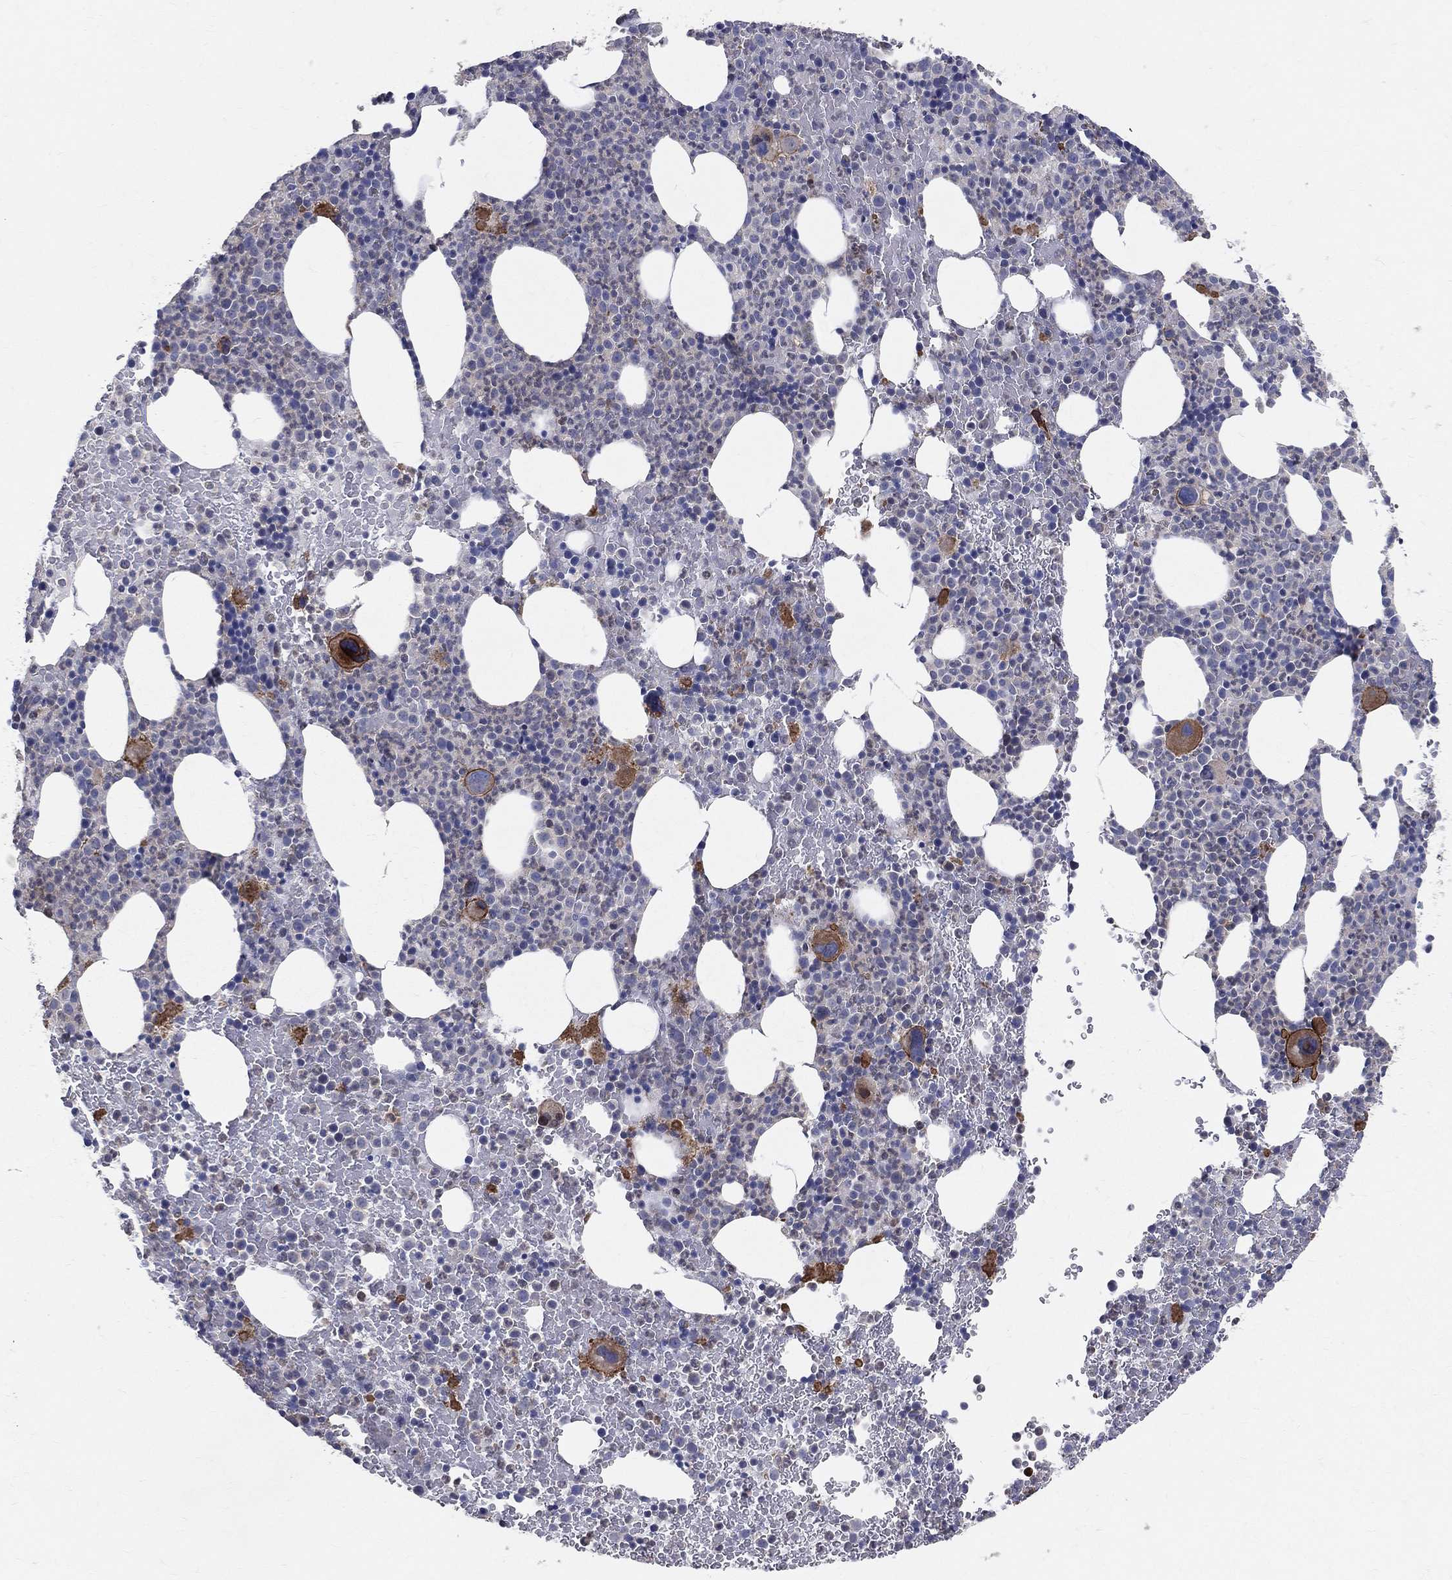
{"staining": {"intensity": "strong", "quantity": "<25%", "location": "cytoplasmic/membranous"}, "tissue": "bone marrow", "cell_type": "Hematopoietic cells", "image_type": "normal", "snomed": [{"axis": "morphology", "description": "Normal tissue, NOS"}, {"axis": "topography", "description": "Bone marrow"}], "caption": "Immunohistochemical staining of benign human bone marrow demonstrates strong cytoplasmic/membranous protein positivity in approximately <25% of hematopoietic cells. (DAB (3,3'-diaminobenzidine) = brown stain, brightfield microscopy at high magnification).", "gene": "POMZP3", "patient": {"sex": "male", "age": 83}}